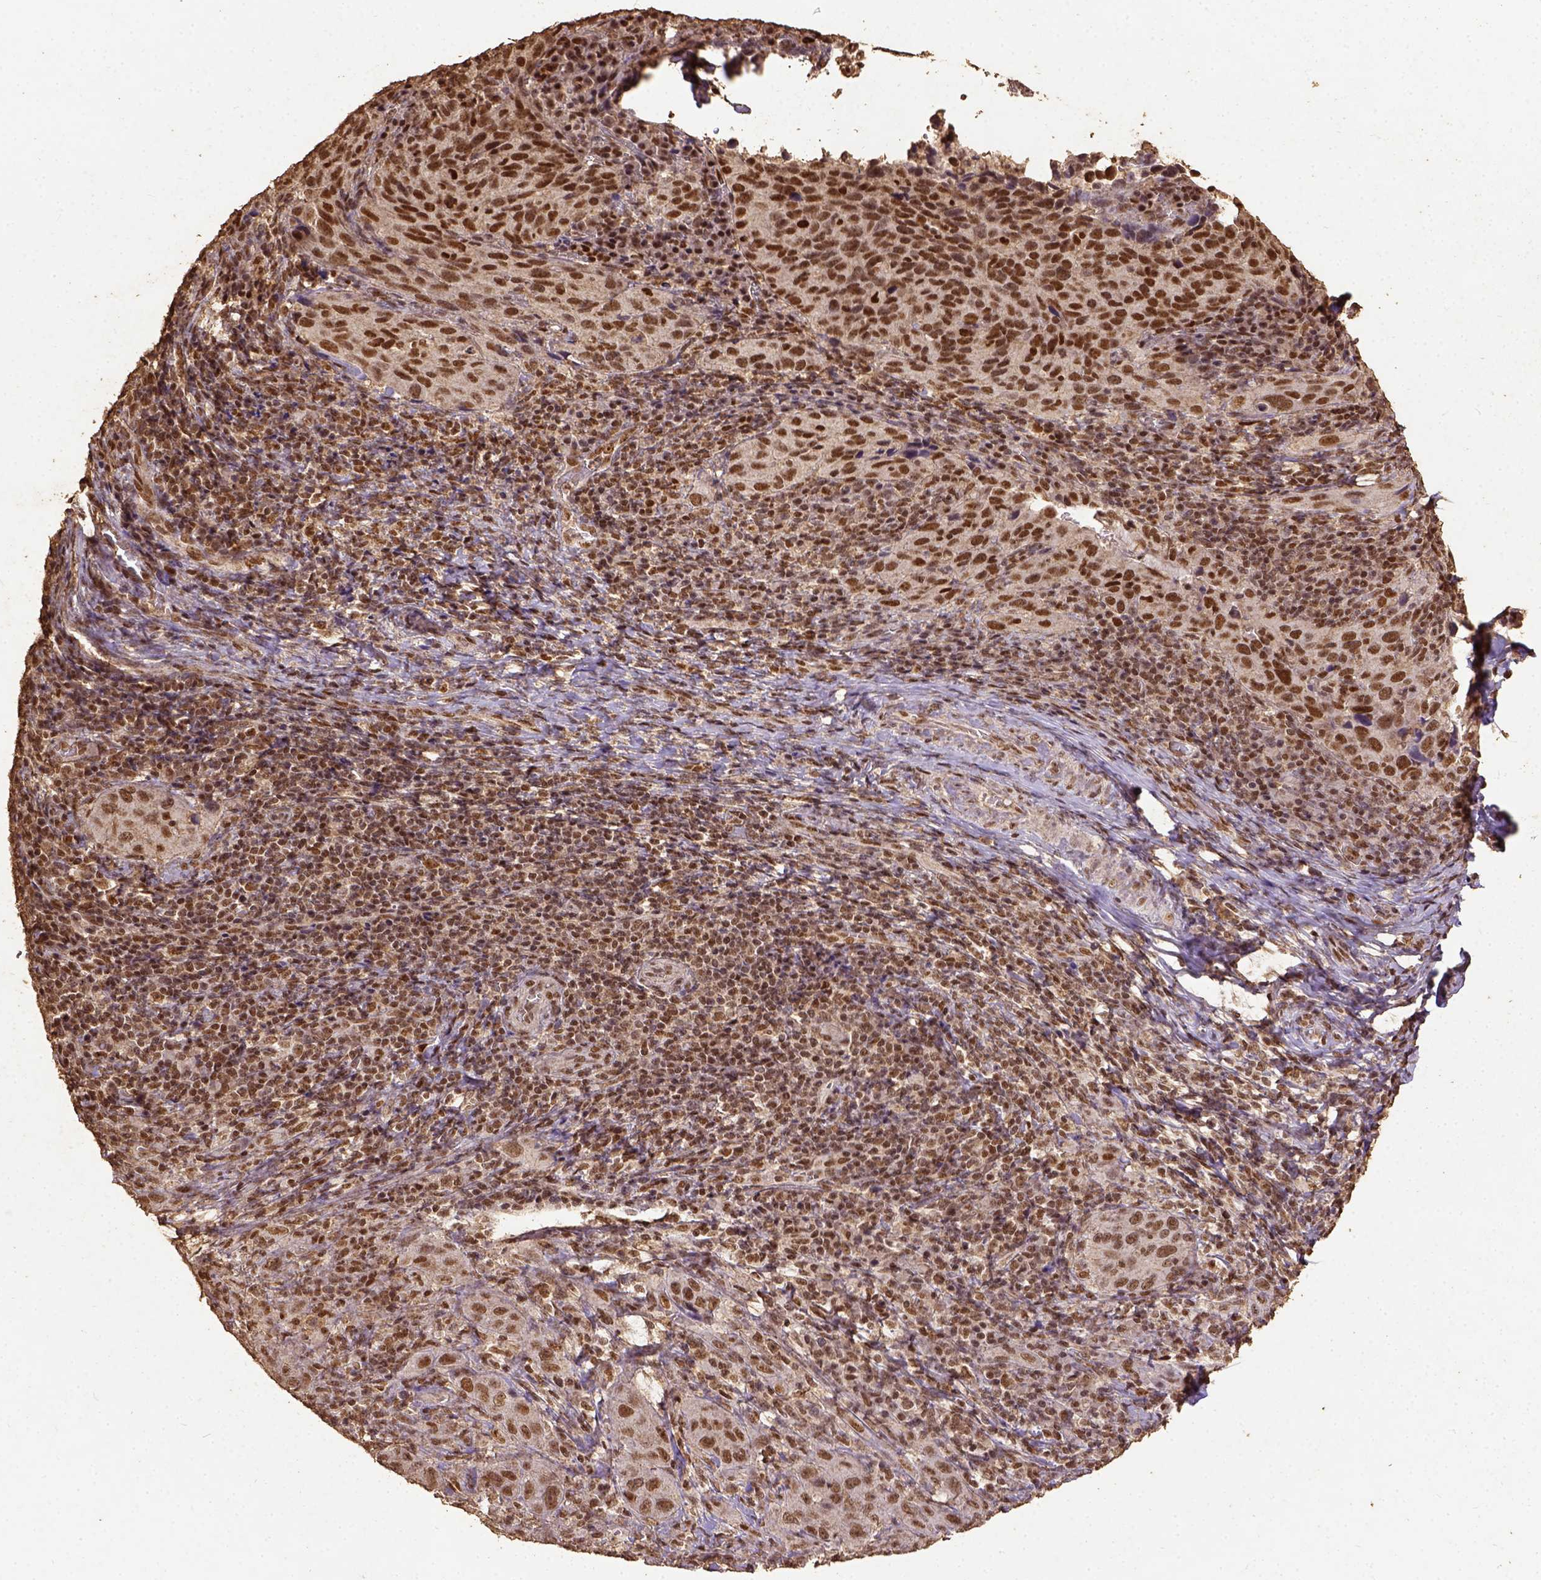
{"staining": {"intensity": "strong", "quantity": ">75%", "location": "nuclear"}, "tissue": "cervical cancer", "cell_type": "Tumor cells", "image_type": "cancer", "snomed": [{"axis": "morphology", "description": "Normal tissue, NOS"}, {"axis": "morphology", "description": "Squamous cell carcinoma, NOS"}, {"axis": "topography", "description": "Cervix"}], "caption": "Strong nuclear protein expression is present in about >75% of tumor cells in cervical cancer (squamous cell carcinoma). (Stains: DAB (3,3'-diaminobenzidine) in brown, nuclei in blue, Microscopy: brightfield microscopy at high magnification).", "gene": "NACC1", "patient": {"sex": "female", "age": 51}}